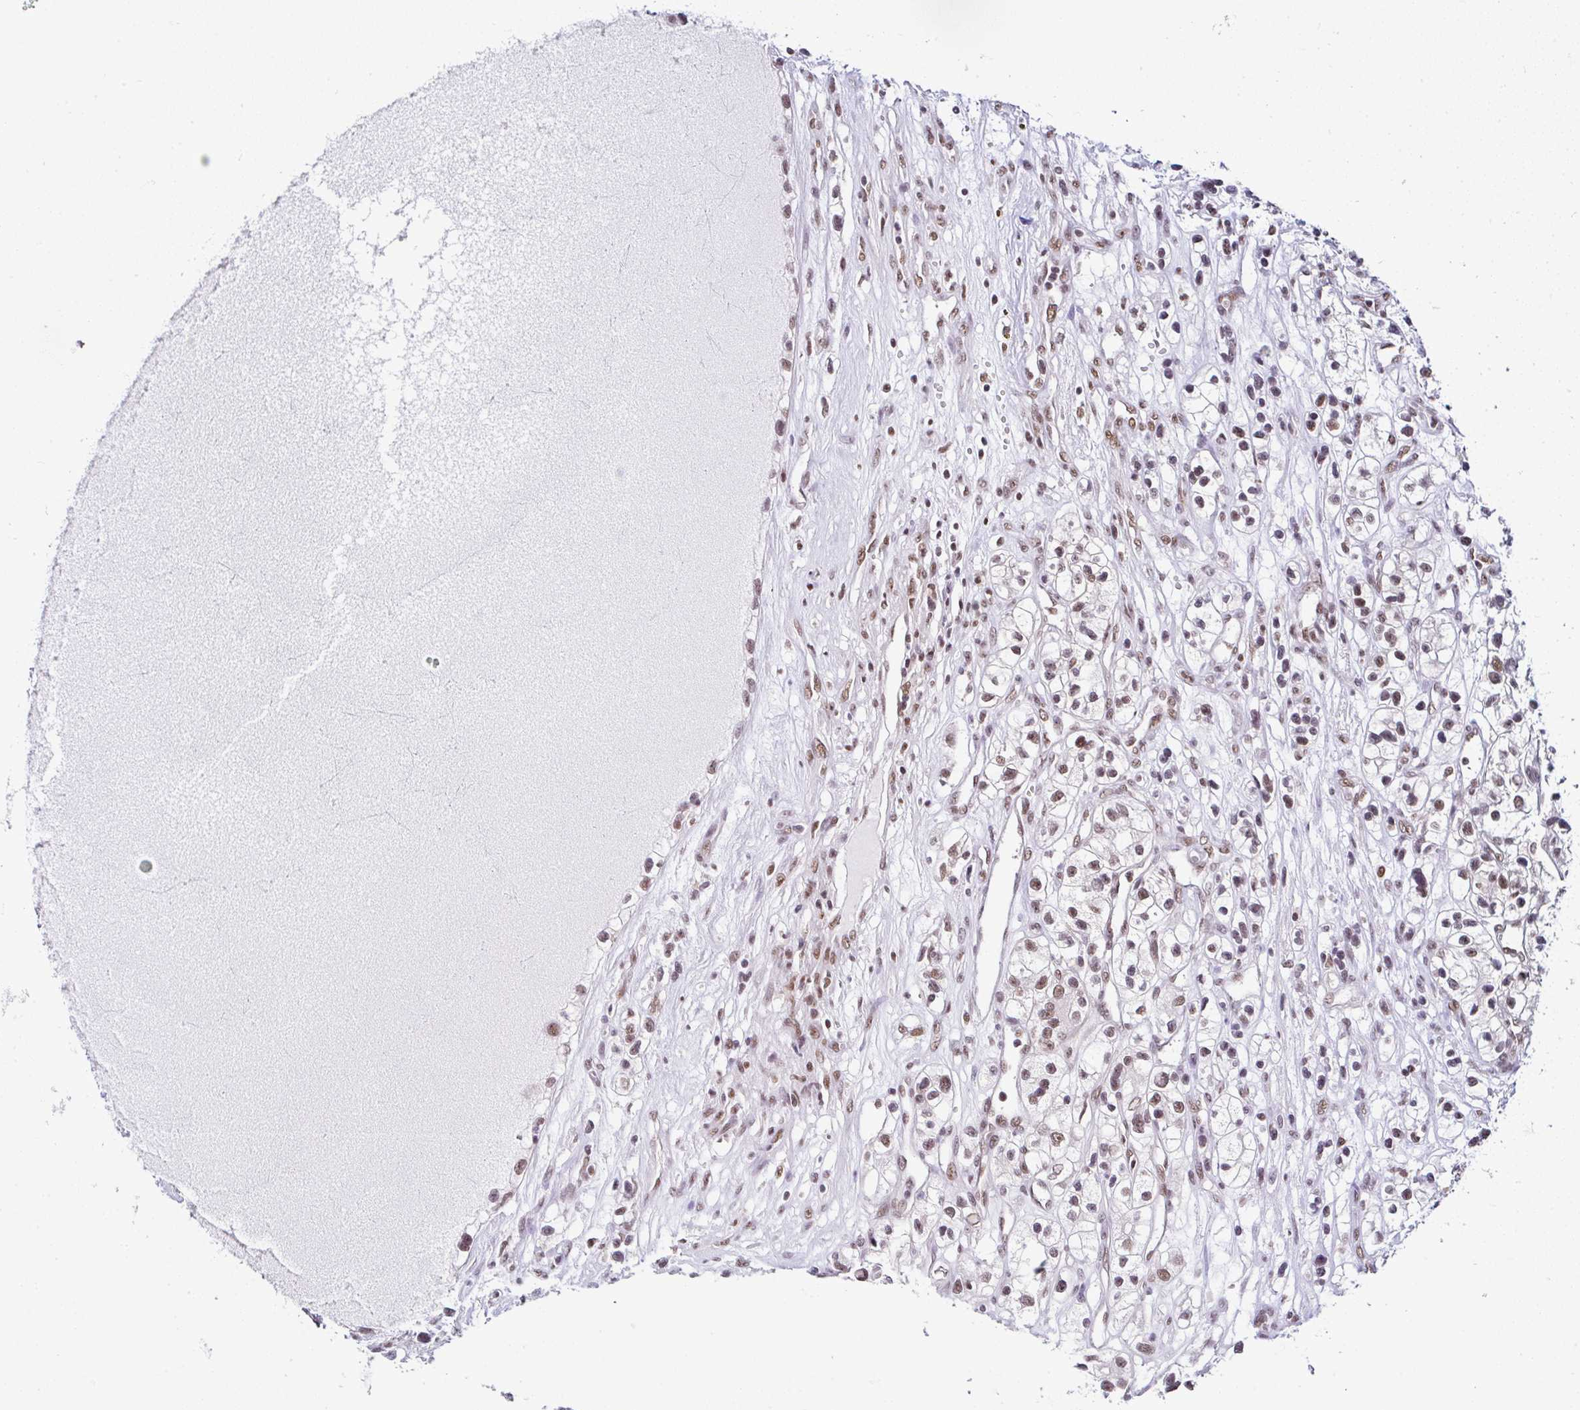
{"staining": {"intensity": "moderate", "quantity": ">75%", "location": "nuclear"}, "tissue": "renal cancer", "cell_type": "Tumor cells", "image_type": "cancer", "snomed": [{"axis": "morphology", "description": "Adenocarcinoma, NOS"}, {"axis": "topography", "description": "Kidney"}], "caption": "Renal cancer (adenocarcinoma) stained with immunohistochemistry (IHC) exhibits moderate nuclear expression in approximately >75% of tumor cells. The protein of interest is shown in brown color, while the nuclei are stained blue.", "gene": "PTPN2", "patient": {"sex": "female", "age": 57}}